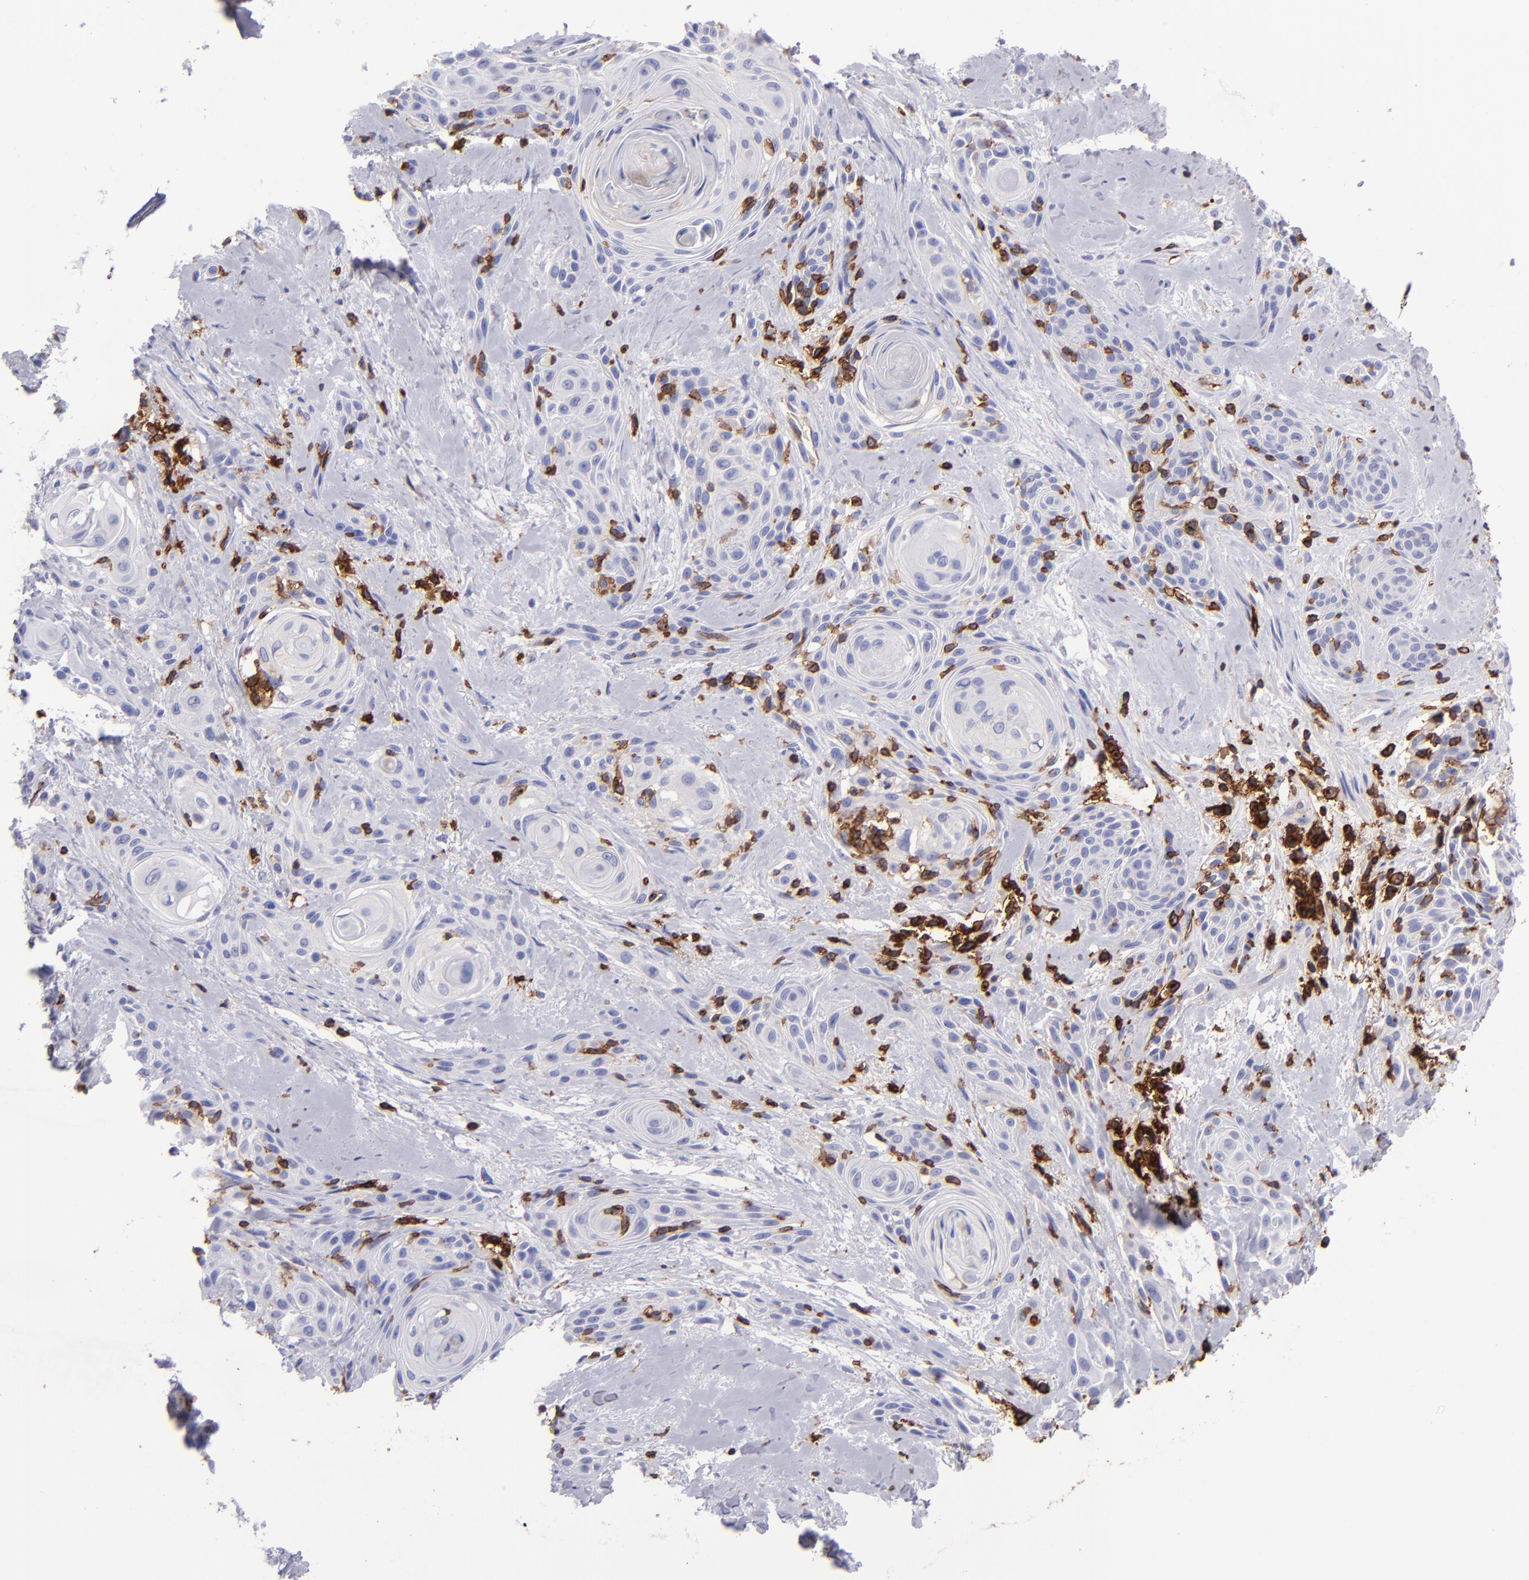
{"staining": {"intensity": "negative", "quantity": "none", "location": "none"}, "tissue": "skin cancer", "cell_type": "Tumor cells", "image_type": "cancer", "snomed": [{"axis": "morphology", "description": "Squamous cell carcinoma, NOS"}, {"axis": "topography", "description": "Skin"}, {"axis": "topography", "description": "Anal"}], "caption": "This micrograph is of skin cancer stained with IHC to label a protein in brown with the nuclei are counter-stained blue. There is no expression in tumor cells.", "gene": "ICAM3", "patient": {"sex": "male", "age": 64}}